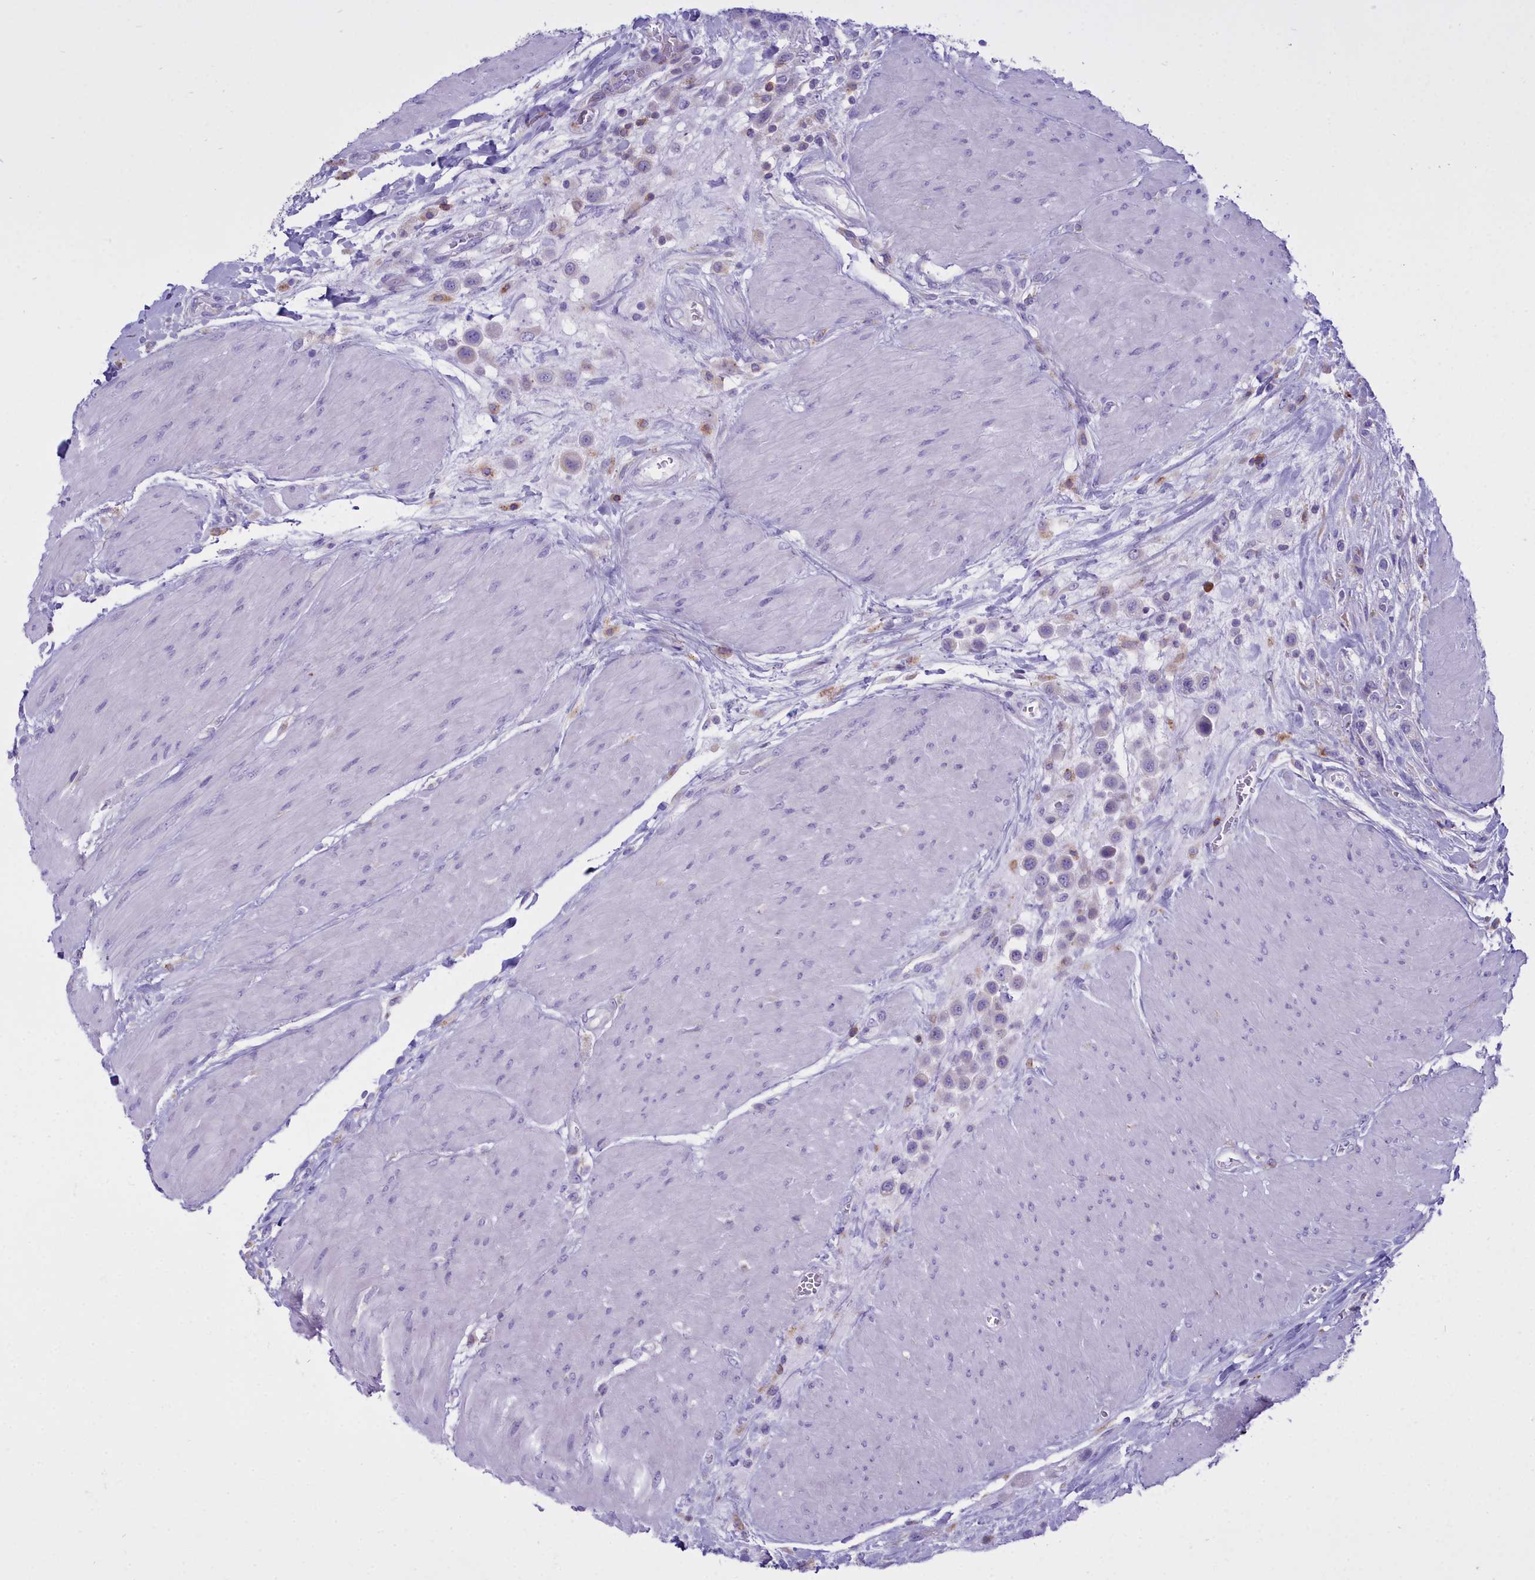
{"staining": {"intensity": "negative", "quantity": "none", "location": "none"}, "tissue": "urothelial cancer", "cell_type": "Tumor cells", "image_type": "cancer", "snomed": [{"axis": "morphology", "description": "Urothelial carcinoma, High grade"}, {"axis": "topography", "description": "Urinary bladder"}], "caption": "Human urothelial cancer stained for a protein using IHC demonstrates no positivity in tumor cells.", "gene": "CD5", "patient": {"sex": "male", "age": 50}}